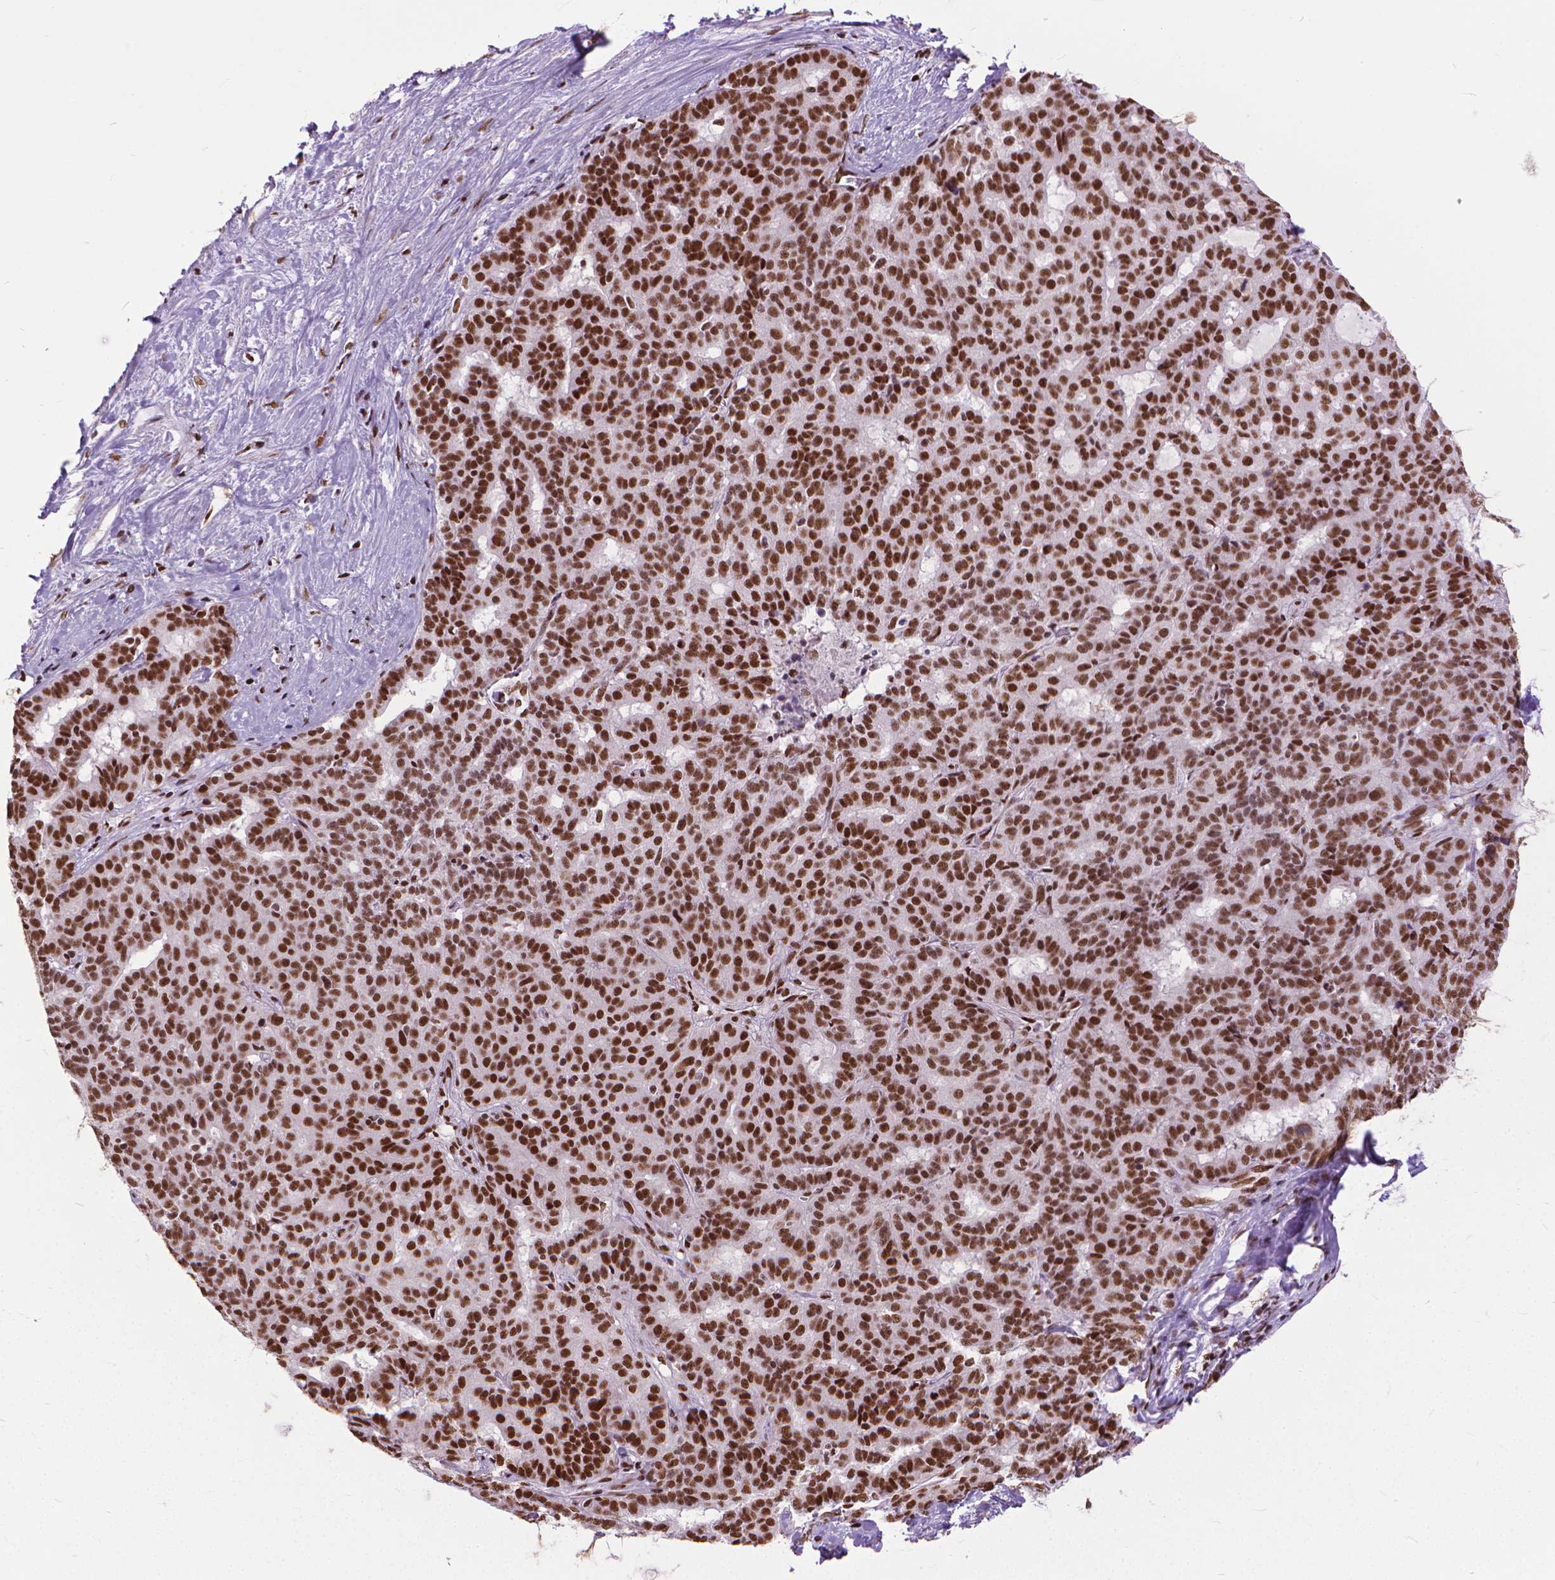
{"staining": {"intensity": "strong", "quantity": ">75%", "location": "nuclear"}, "tissue": "liver cancer", "cell_type": "Tumor cells", "image_type": "cancer", "snomed": [{"axis": "morphology", "description": "Cholangiocarcinoma"}, {"axis": "topography", "description": "Liver"}], "caption": "Protein staining of liver cancer tissue shows strong nuclear positivity in about >75% of tumor cells.", "gene": "AKAP8", "patient": {"sex": "female", "age": 47}}